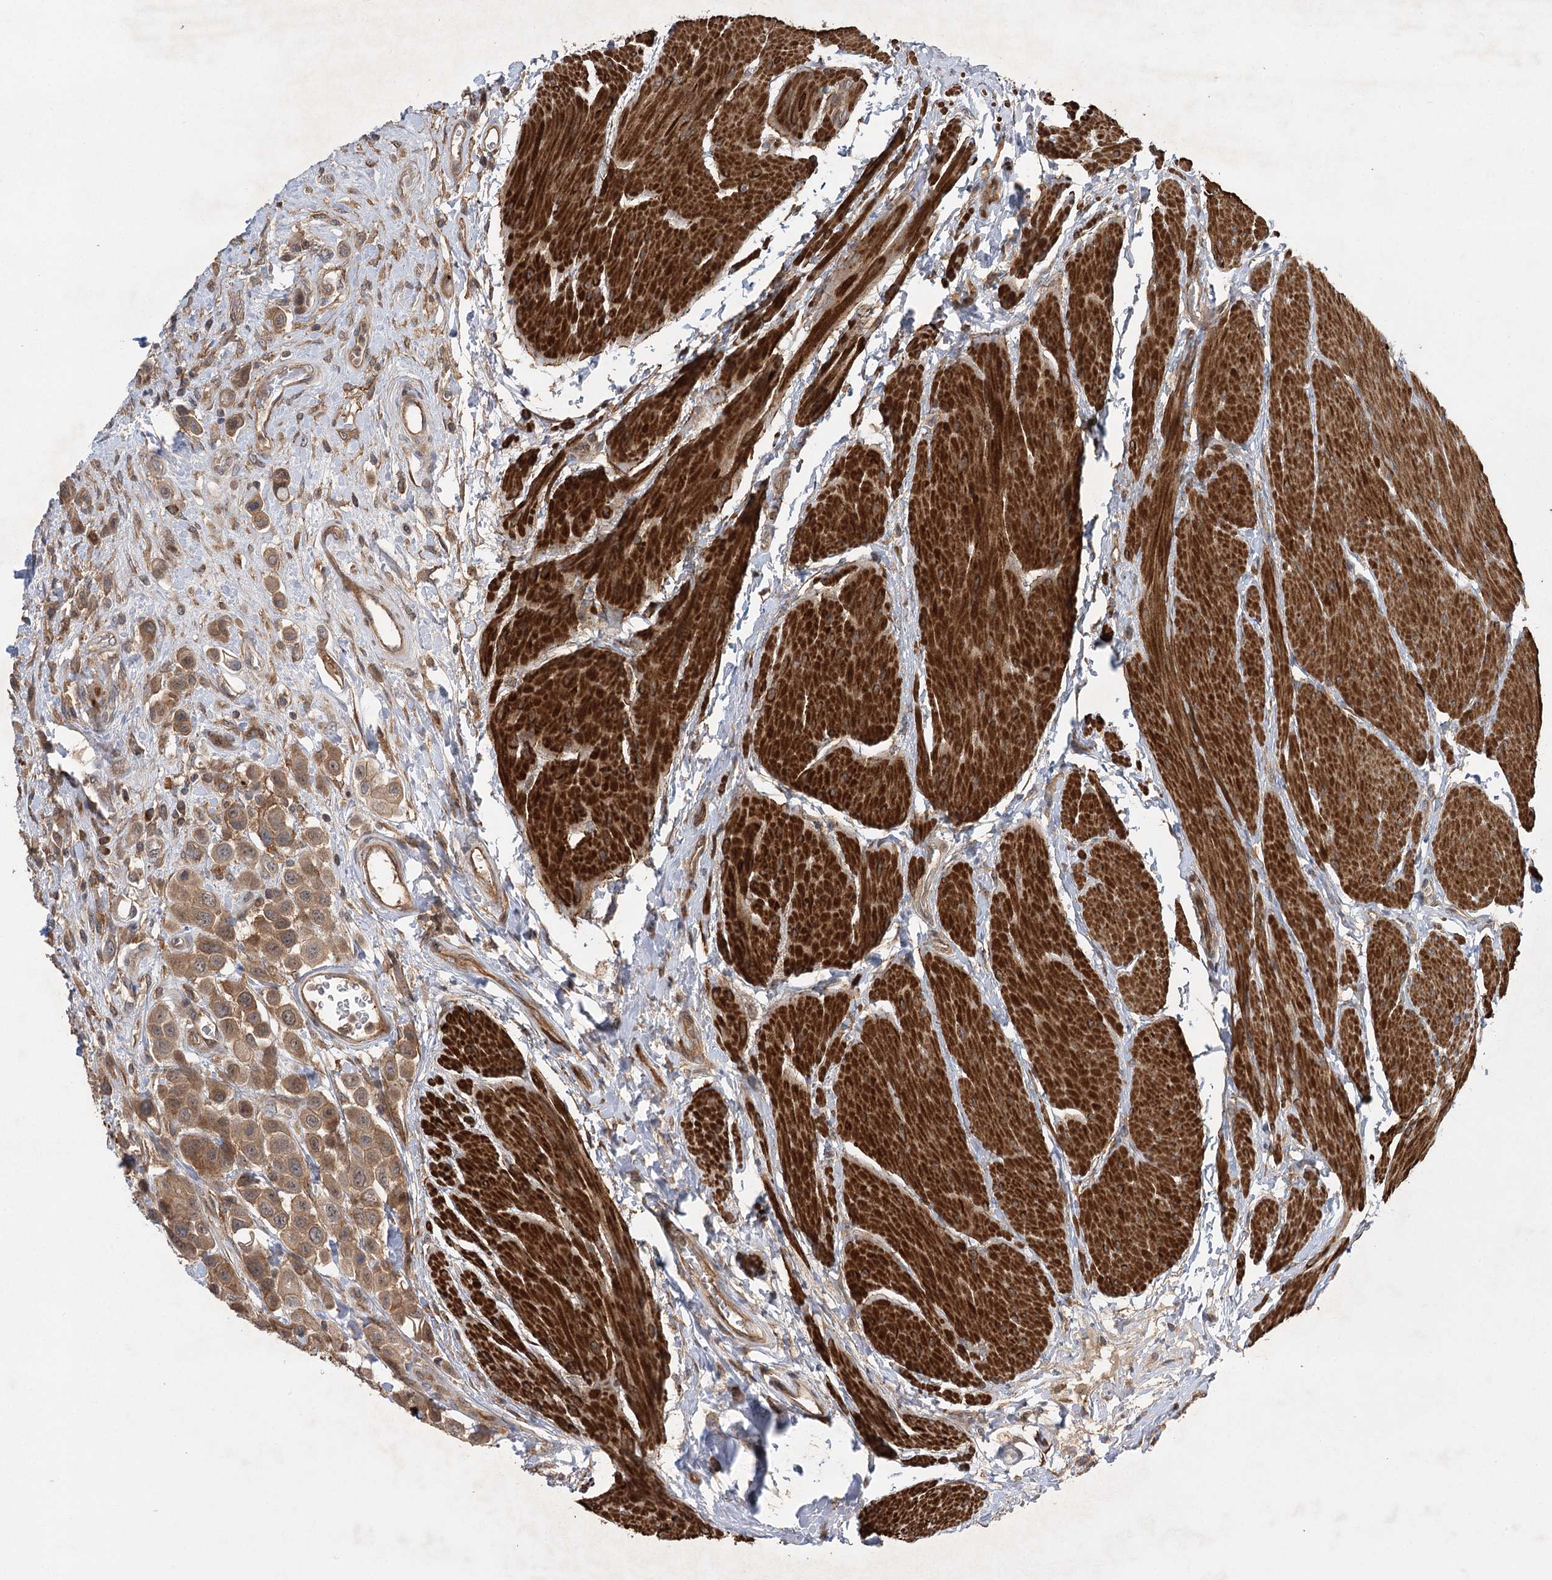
{"staining": {"intensity": "moderate", "quantity": ">75%", "location": "cytoplasmic/membranous"}, "tissue": "urothelial cancer", "cell_type": "Tumor cells", "image_type": "cancer", "snomed": [{"axis": "morphology", "description": "Urothelial carcinoma, High grade"}, {"axis": "topography", "description": "Urinary bladder"}], "caption": "Urothelial carcinoma (high-grade) stained with DAB (3,3'-diaminobenzidine) immunohistochemistry (IHC) reveals medium levels of moderate cytoplasmic/membranous staining in approximately >75% of tumor cells.", "gene": "KCNN2", "patient": {"sex": "male", "age": 50}}